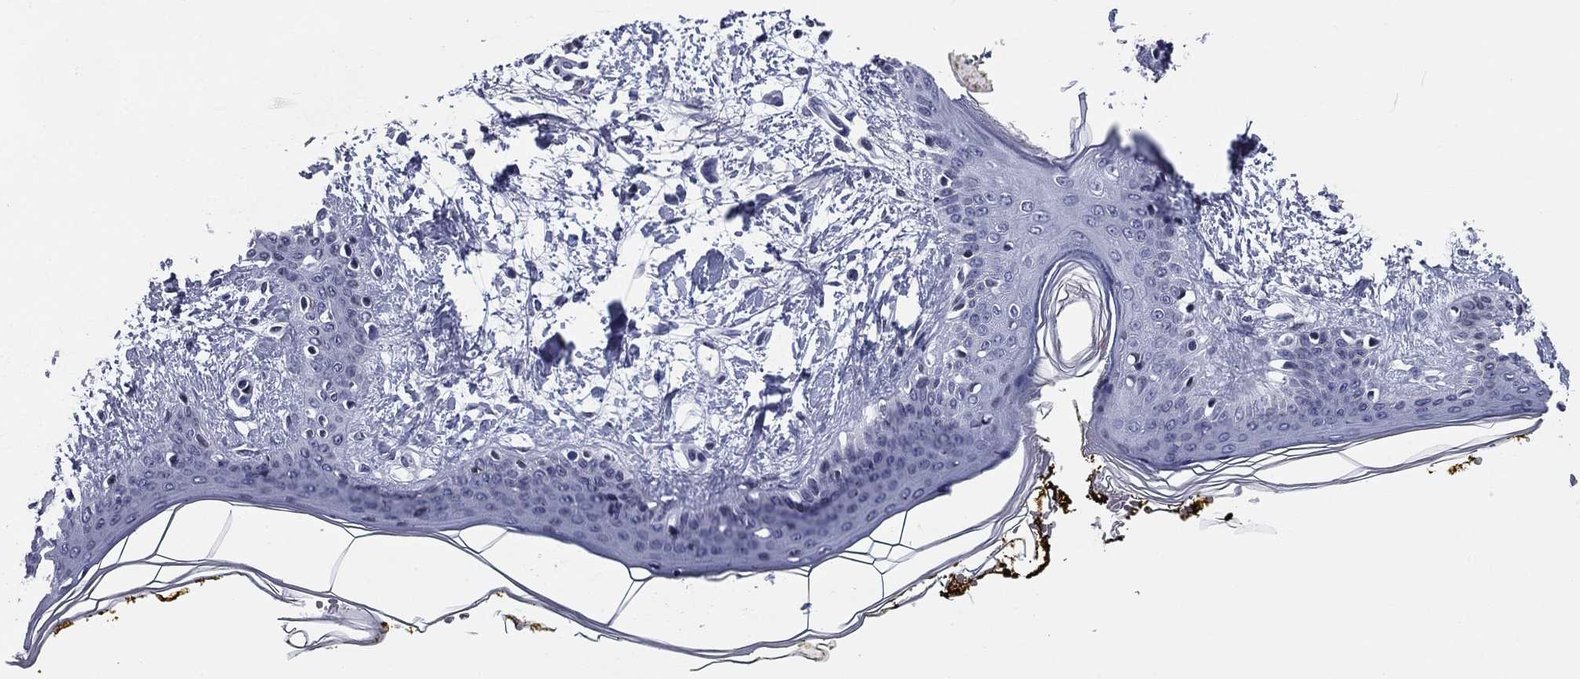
{"staining": {"intensity": "negative", "quantity": "none", "location": "none"}, "tissue": "skin", "cell_type": "Fibroblasts", "image_type": "normal", "snomed": [{"axis": "morphology", "description": "Normal tissue, NOS"}, {"axis": "topography", "description": "Skin"}], "caption": "Protein analysis of unremarkable skin reveals no significant positivity in fibroblasts. (Brightfield microscopy of DAB immunohistochemistry at high magnification).", "gene": "CCDC144A", "patient": {"sex": "female", "age": 34}}